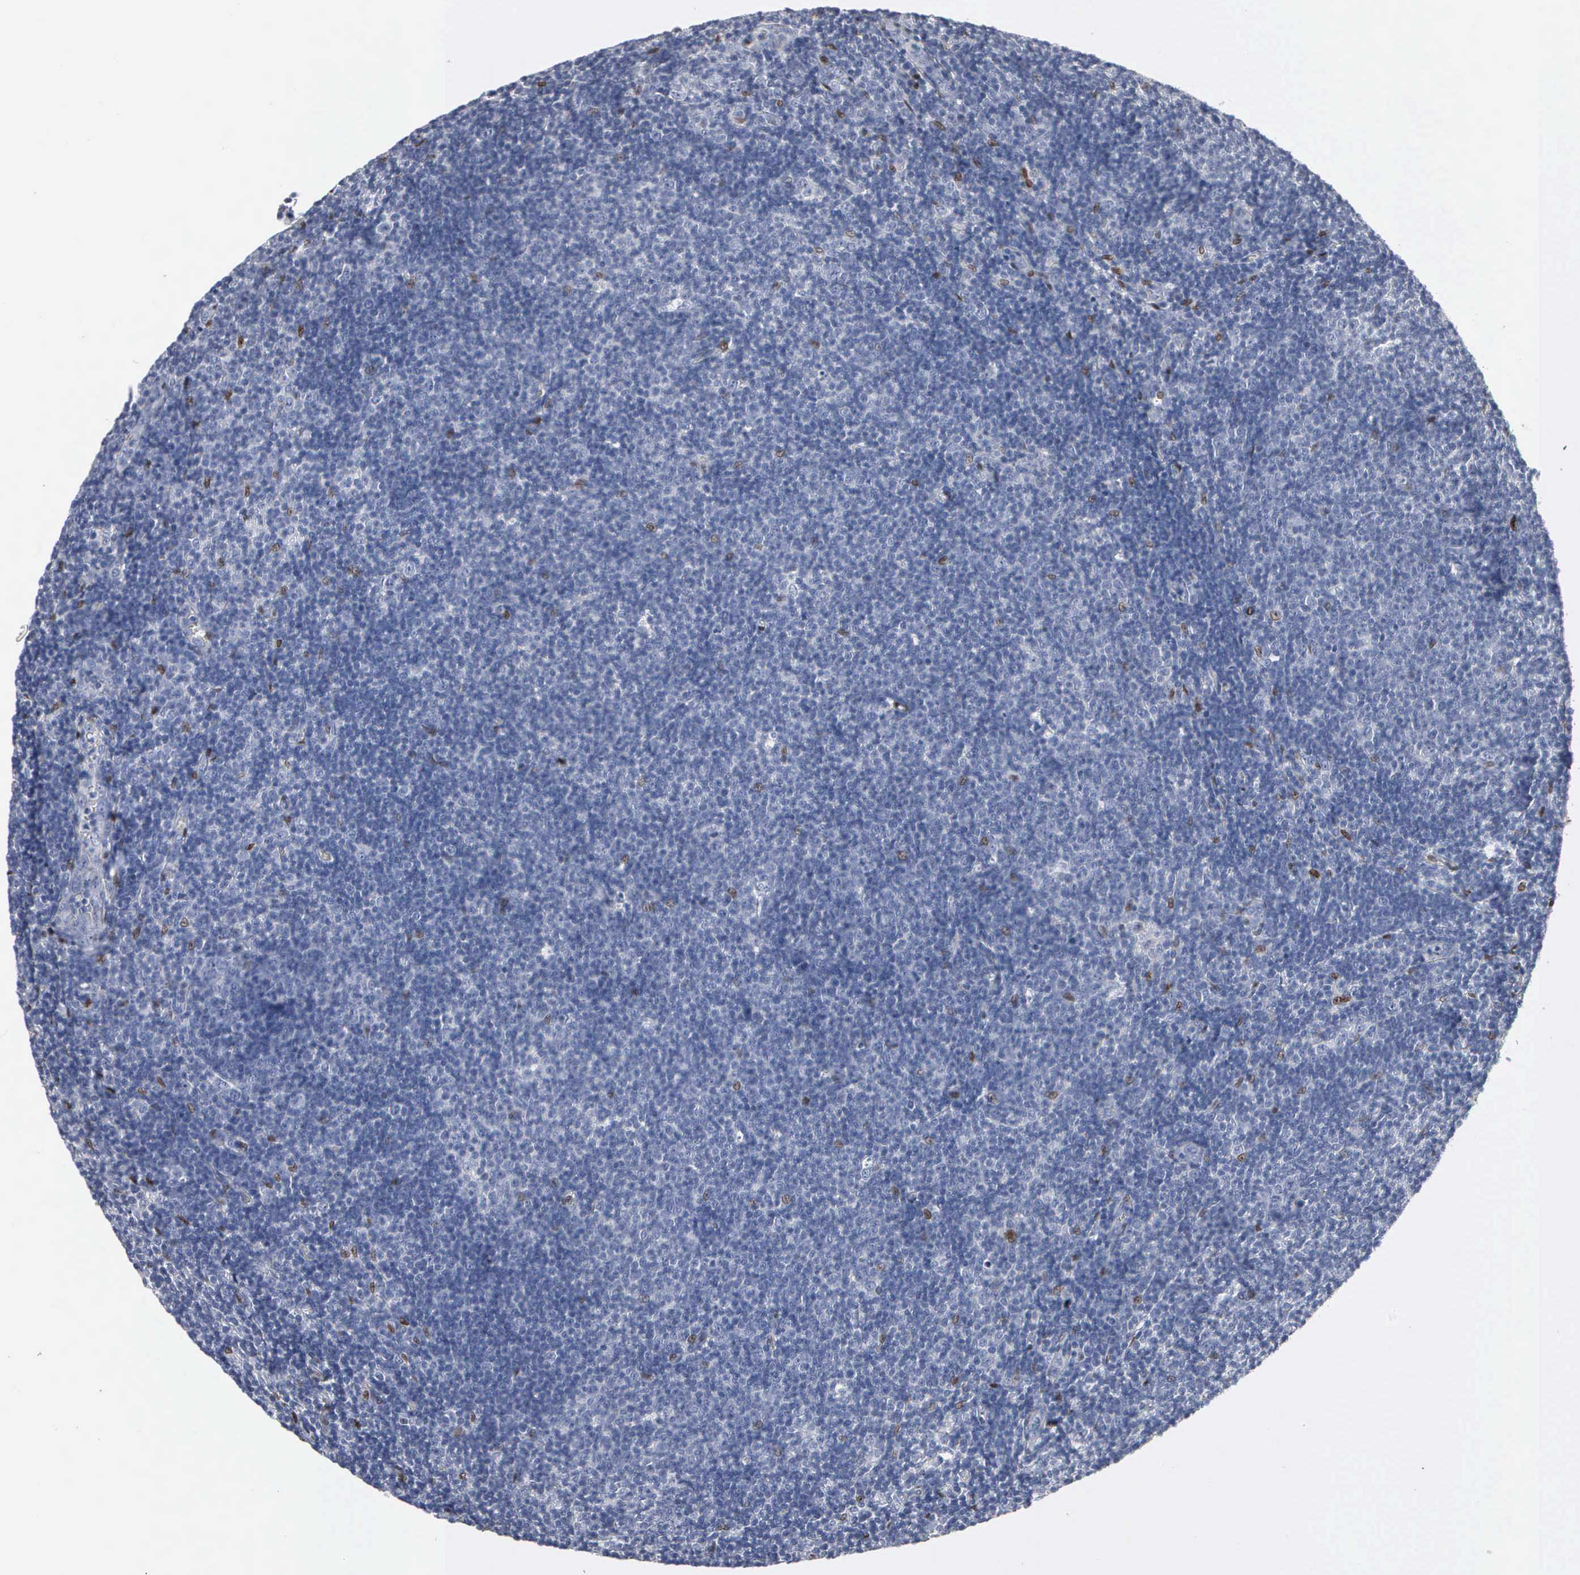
{"staining": {"intensity": "negative", "quantity": "none", "location": "none"}, "tissue": "lymphoma", "cell_type": "Tumor cells", "image_type": "cancer", "snomed": [{"axis": "morphology", "description": "Malignant lymphoma, non-Hodgkin's type, Low grade"}, {"axis": "topography", "description": "Lymph node"}], "caption": "The histopathology image displays no significant positivity in tumor cells of malignant lymphoma, non-Hodgkin's type (low-grade).", "gene": "FGF2", "patient": {"sex": "male", "age": 49}}